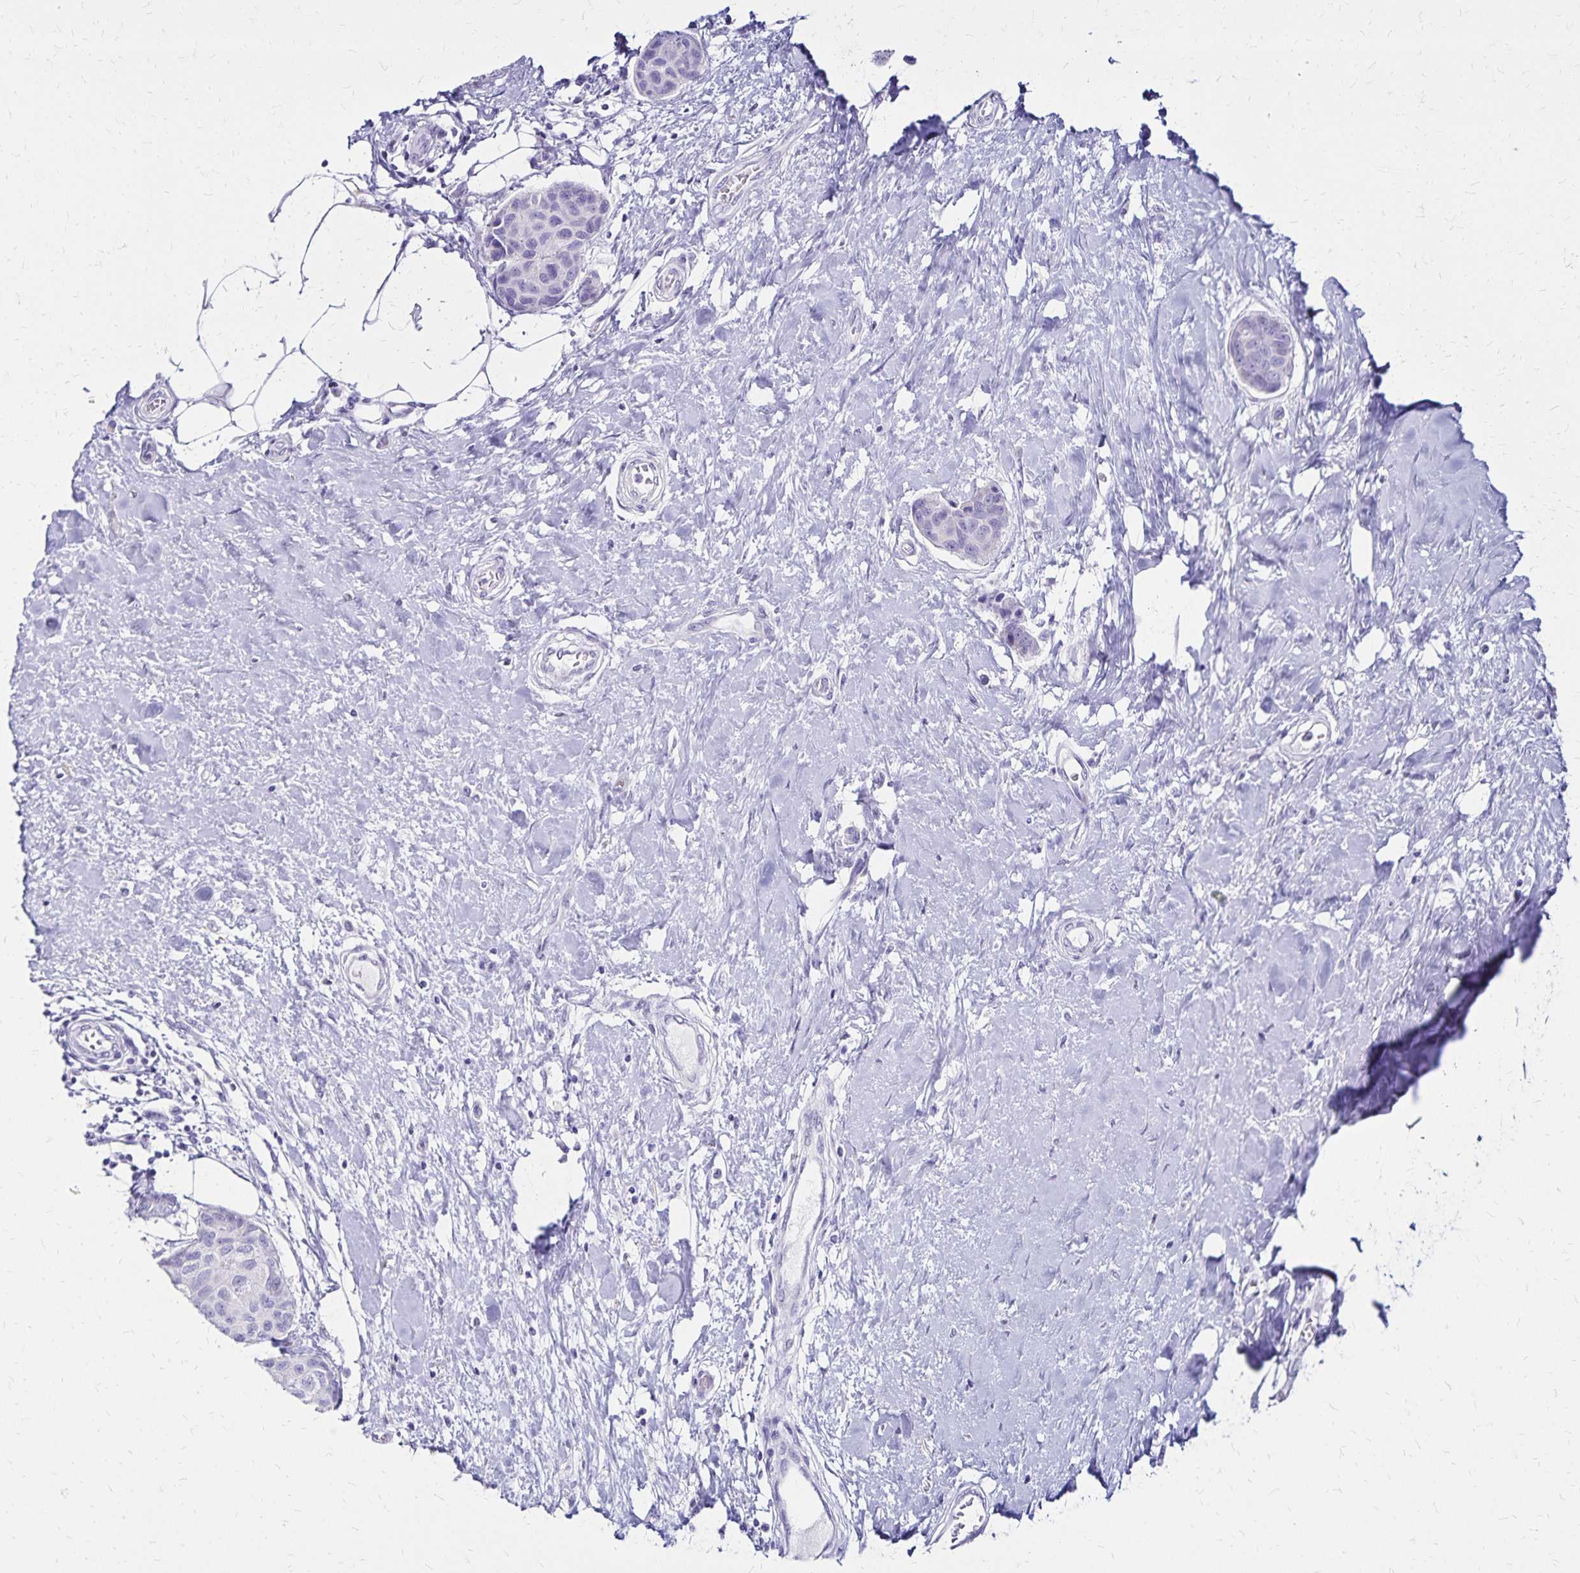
{"staining": {"intensity": "negative", "quantity": "none", "location": "none"}, "tissue": "breast cancer", "cell_type": "Tumor cells", "image_type": "cancer", "snomed": [{"axis": "morphology", "description": "Duct carcinoma"}, {"axis": "topography", "description": "Breast"}], "caption": "Photomicrograph shows no significant protein staining in tumor cells of breast intraductal carcinoma. (DAB immunohistochemistry with hematoxylin counter stain).", "gene": "LIN28B", "patient": {"sex": "female", "age": 80}}